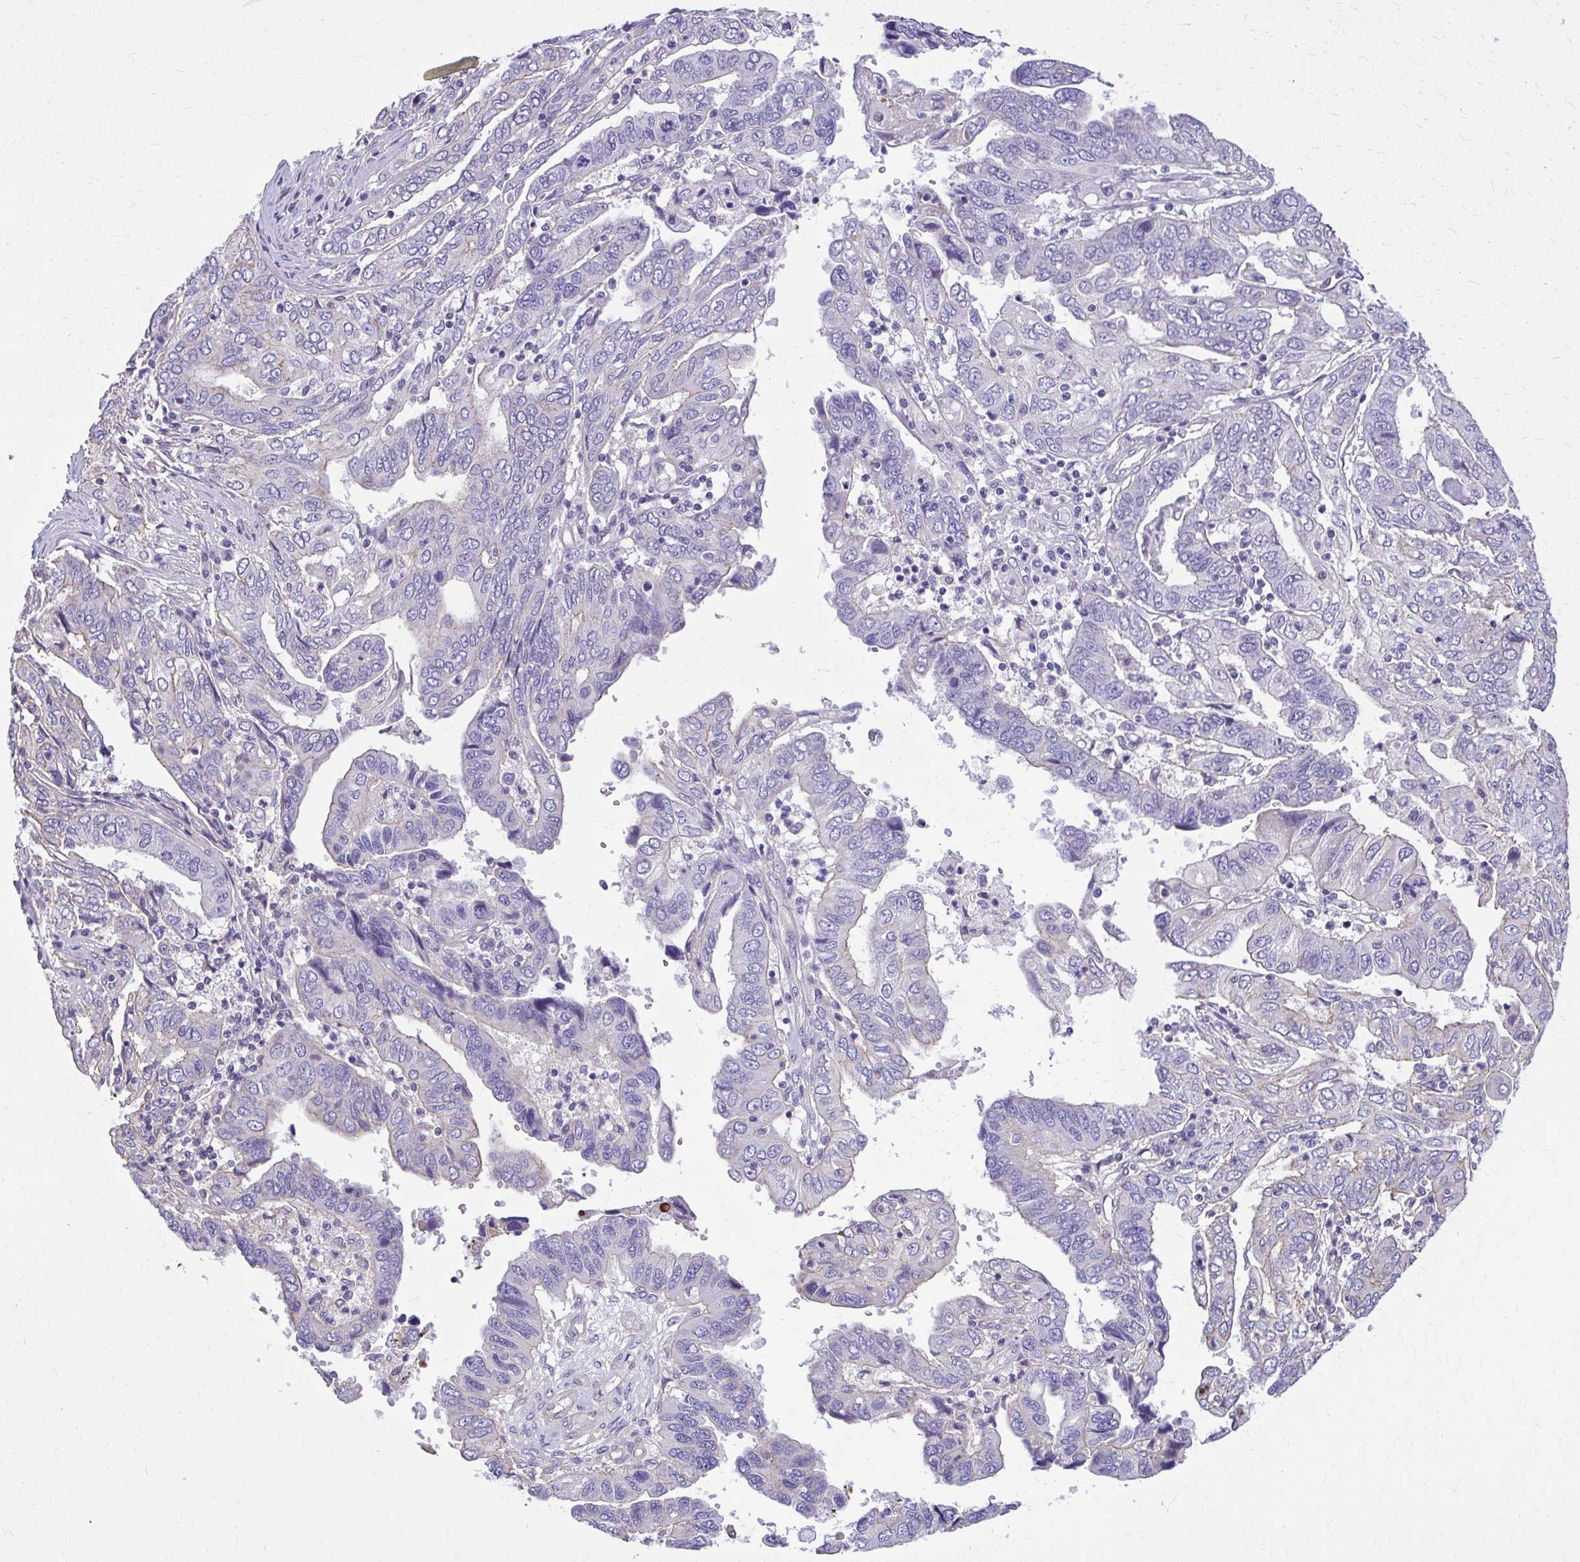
{"staining": {"intensity": "negative", "quantity": "none", "location": "none"}, "tissue": "ovarian cancer", "cell_type": "Tumor cells", "image_type": "cancer", "snomed": [{"axis": "morphology", "description": "Cystadenocarcinoma, serous, NOS"}, {"axis": "topography", "description": "Ovary"}], "caption": "Immunohistochemistry of ovarian serous cystadenocarcinoma shows no staining in tumor cells. (Immunohistochemistry, brightfield microscopy, high magnification).", "gene": "RUNDC3B", "patient": {"sex": "female", "age": 79}}